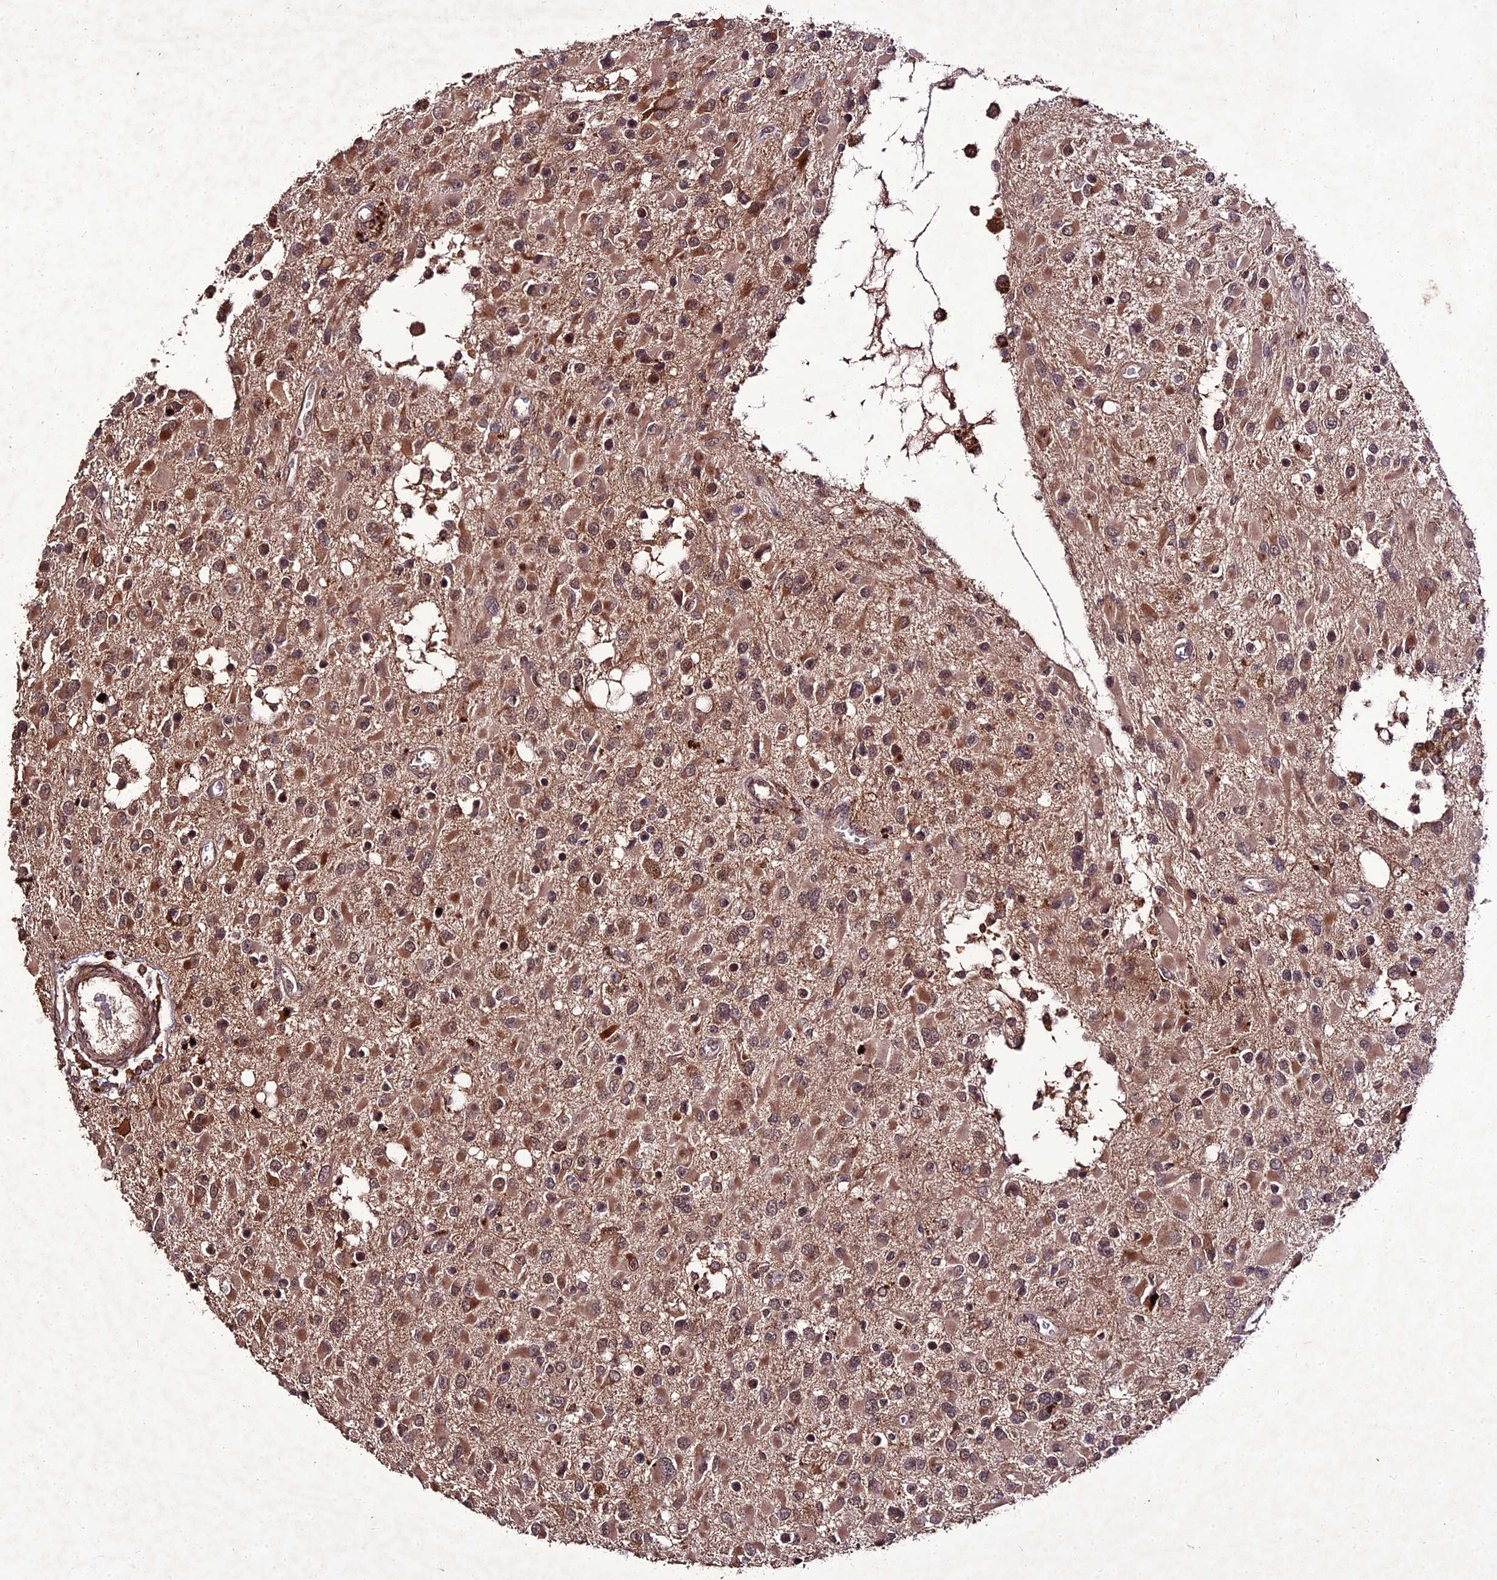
{"staining": {"intensity": "moderate", "quantity": ">75%", "location": "cytoplasmic/membranous,nuclear"}, "tissue": "glioma", "cell_type": "Tumor cells", "image_type": "cancer", "snomed": [{"axis": "morphology", "description": "Glioma, malignant, High grade"}, {"axis": "topography", "description": "Brain"}], "caption": "Tumor cells exhibit medium levels of moderate cytoplasmic/membranous and nuclear expression in approximately >75% of cells in glioma. (IHC, brightfield microscopy, high magnification).", "gene": "ZNF766", "patient": {"sex": "male", "age": 53}}